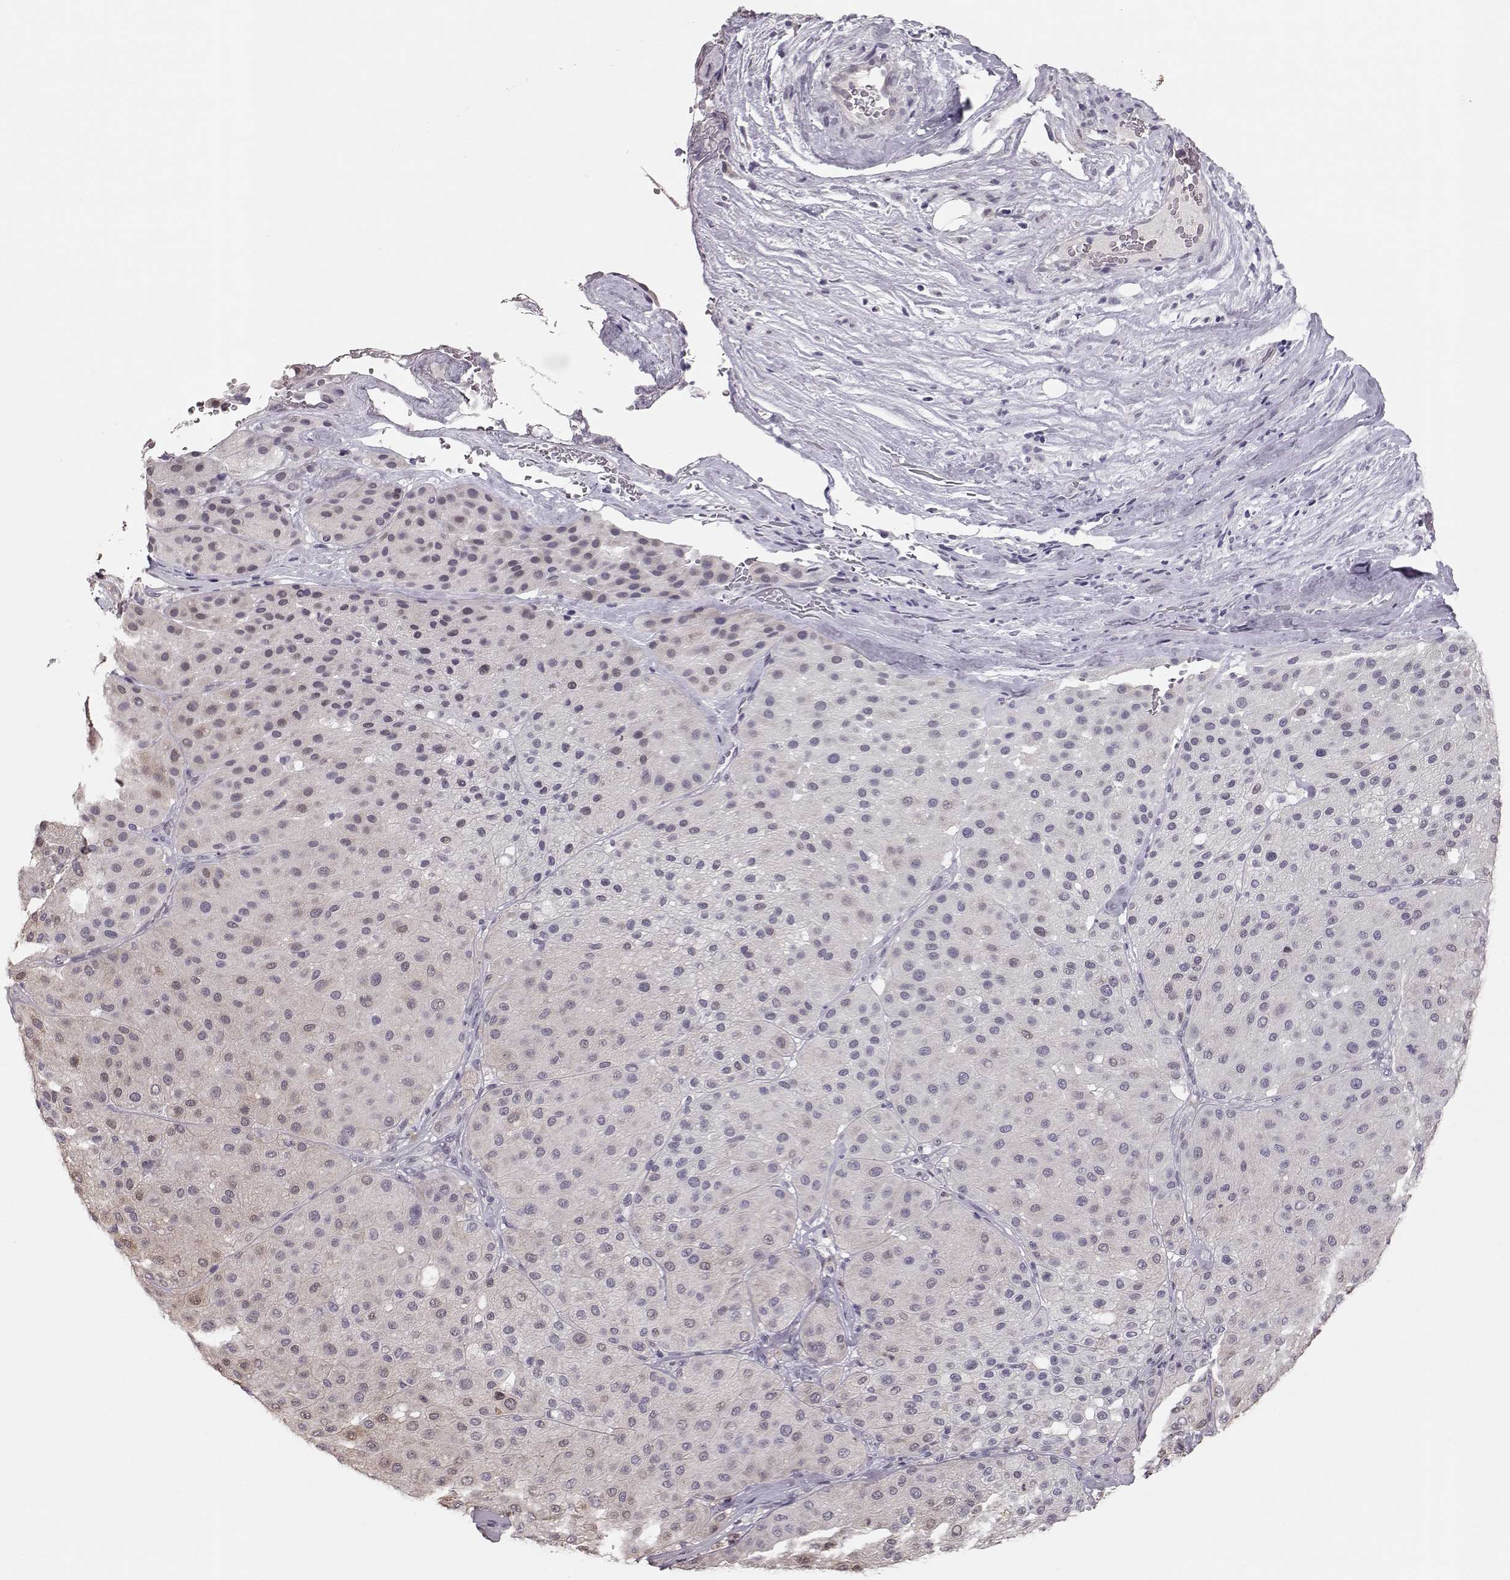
{"staining": {"intensity": "negative", "quantity": "none", "location": "none"}, "tissue": "melanoma", "cell_type": "Tumor cells", "image_type": "cancer", "snomed": [{"axis": "morphology", "description": "Malignant melanoma, Metastatic site"}, {"axis": "topography", "description": "Smooth muscle"}], "caption": "Protein analysis of melanoma reveals no significant expression in tumor cells.", "gene": "POU1F1", "patient": {"sex": "male", "age": 41}}